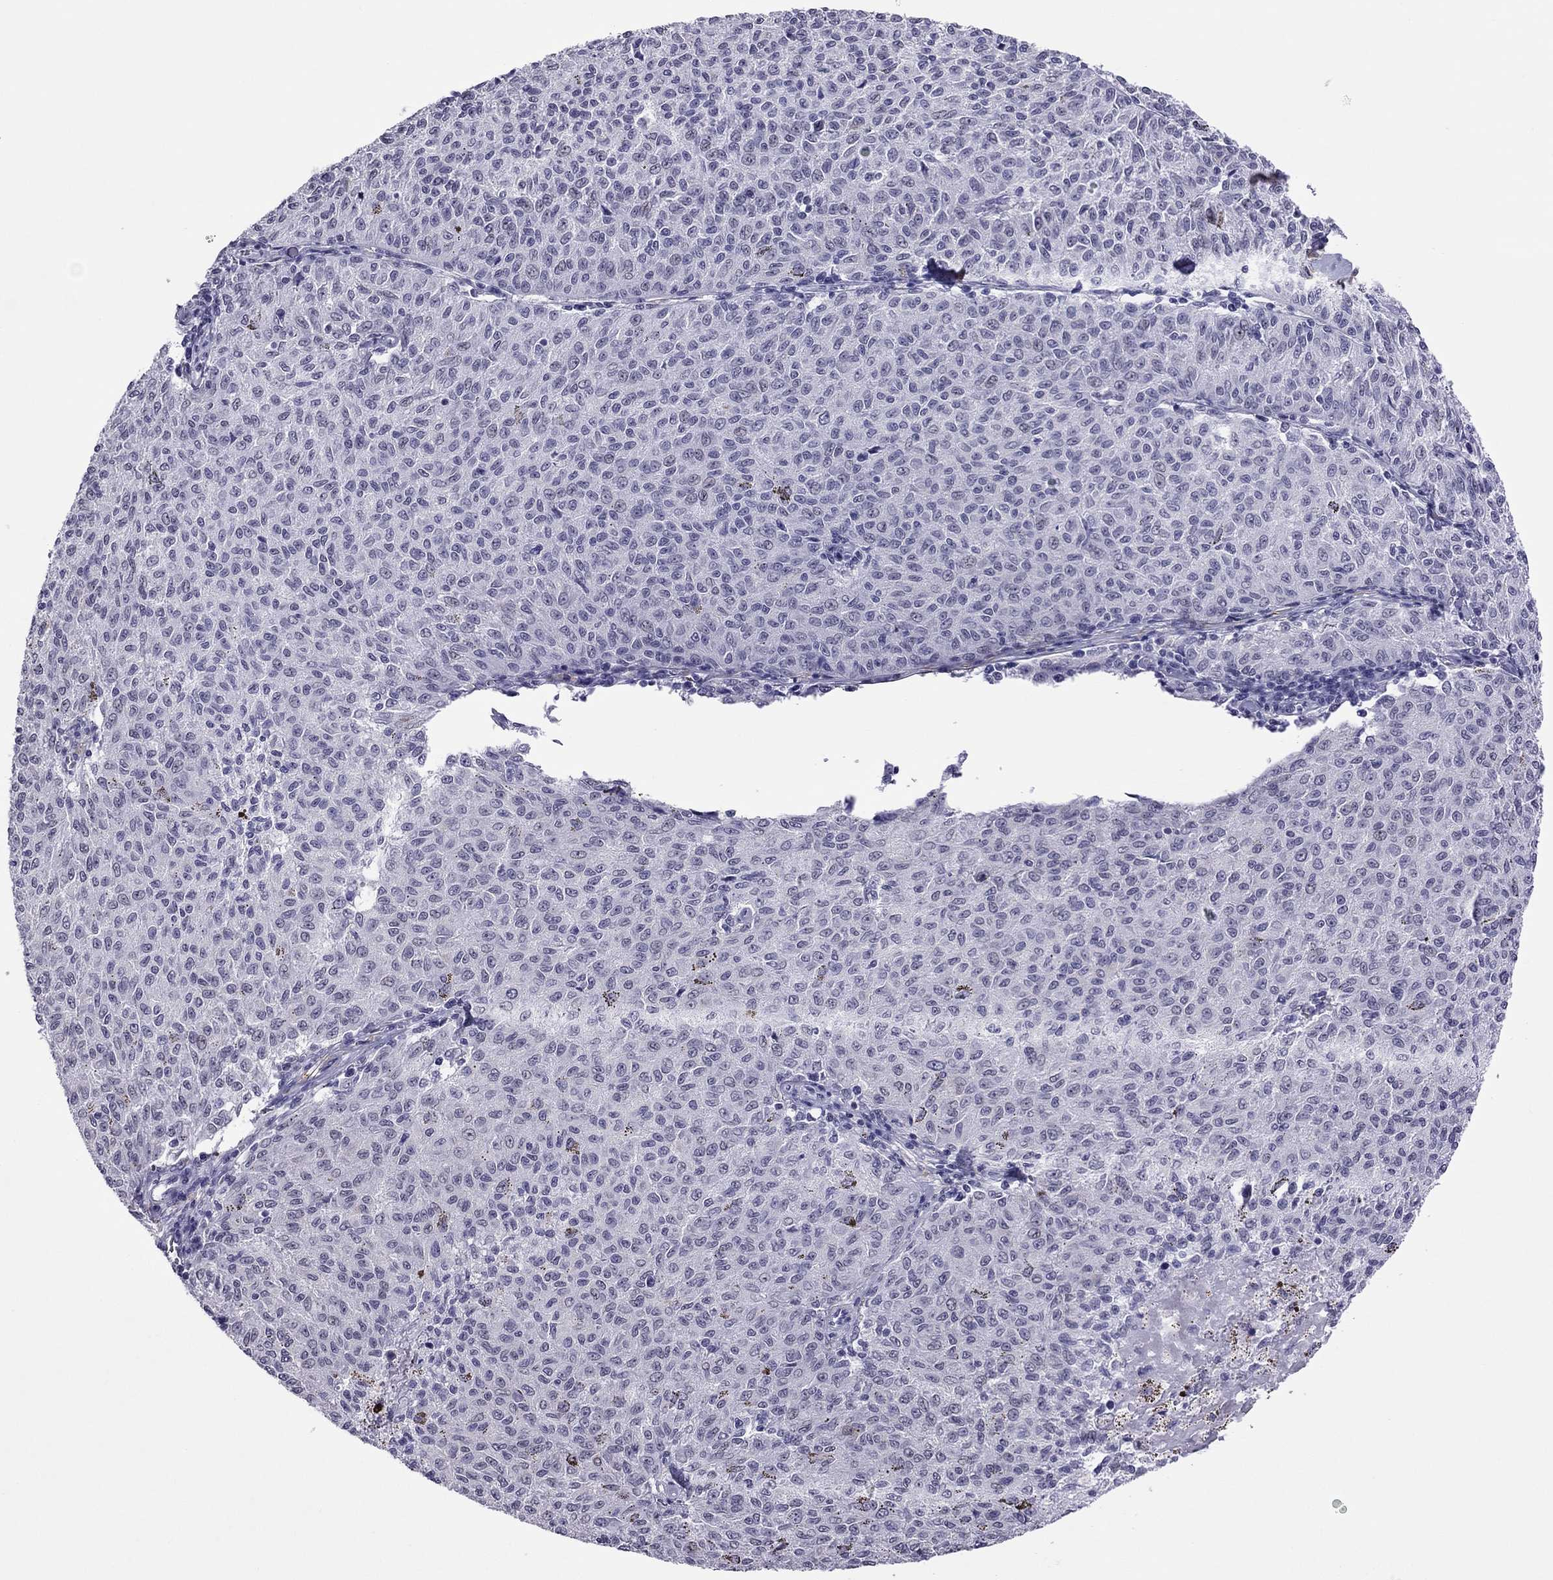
{"staining": {"intensity": "negative", "quantity": "none", "location": "none"}, "tissue": "melanoma", "cell_type": "Tumor cells", "image_type": "cancer", "snomed": [{"axis": "morphology", "description": "Malignant melanoma, NOS"}, {"axis": "topography", "description": "Skin"}], "caption": "An immunohistochemistry histopathology image of melanoma is shown. There is no staining in tumor cells of melanoma.", "gene": "ZNF646", "patient": {"sex": "female", "age": 72}}